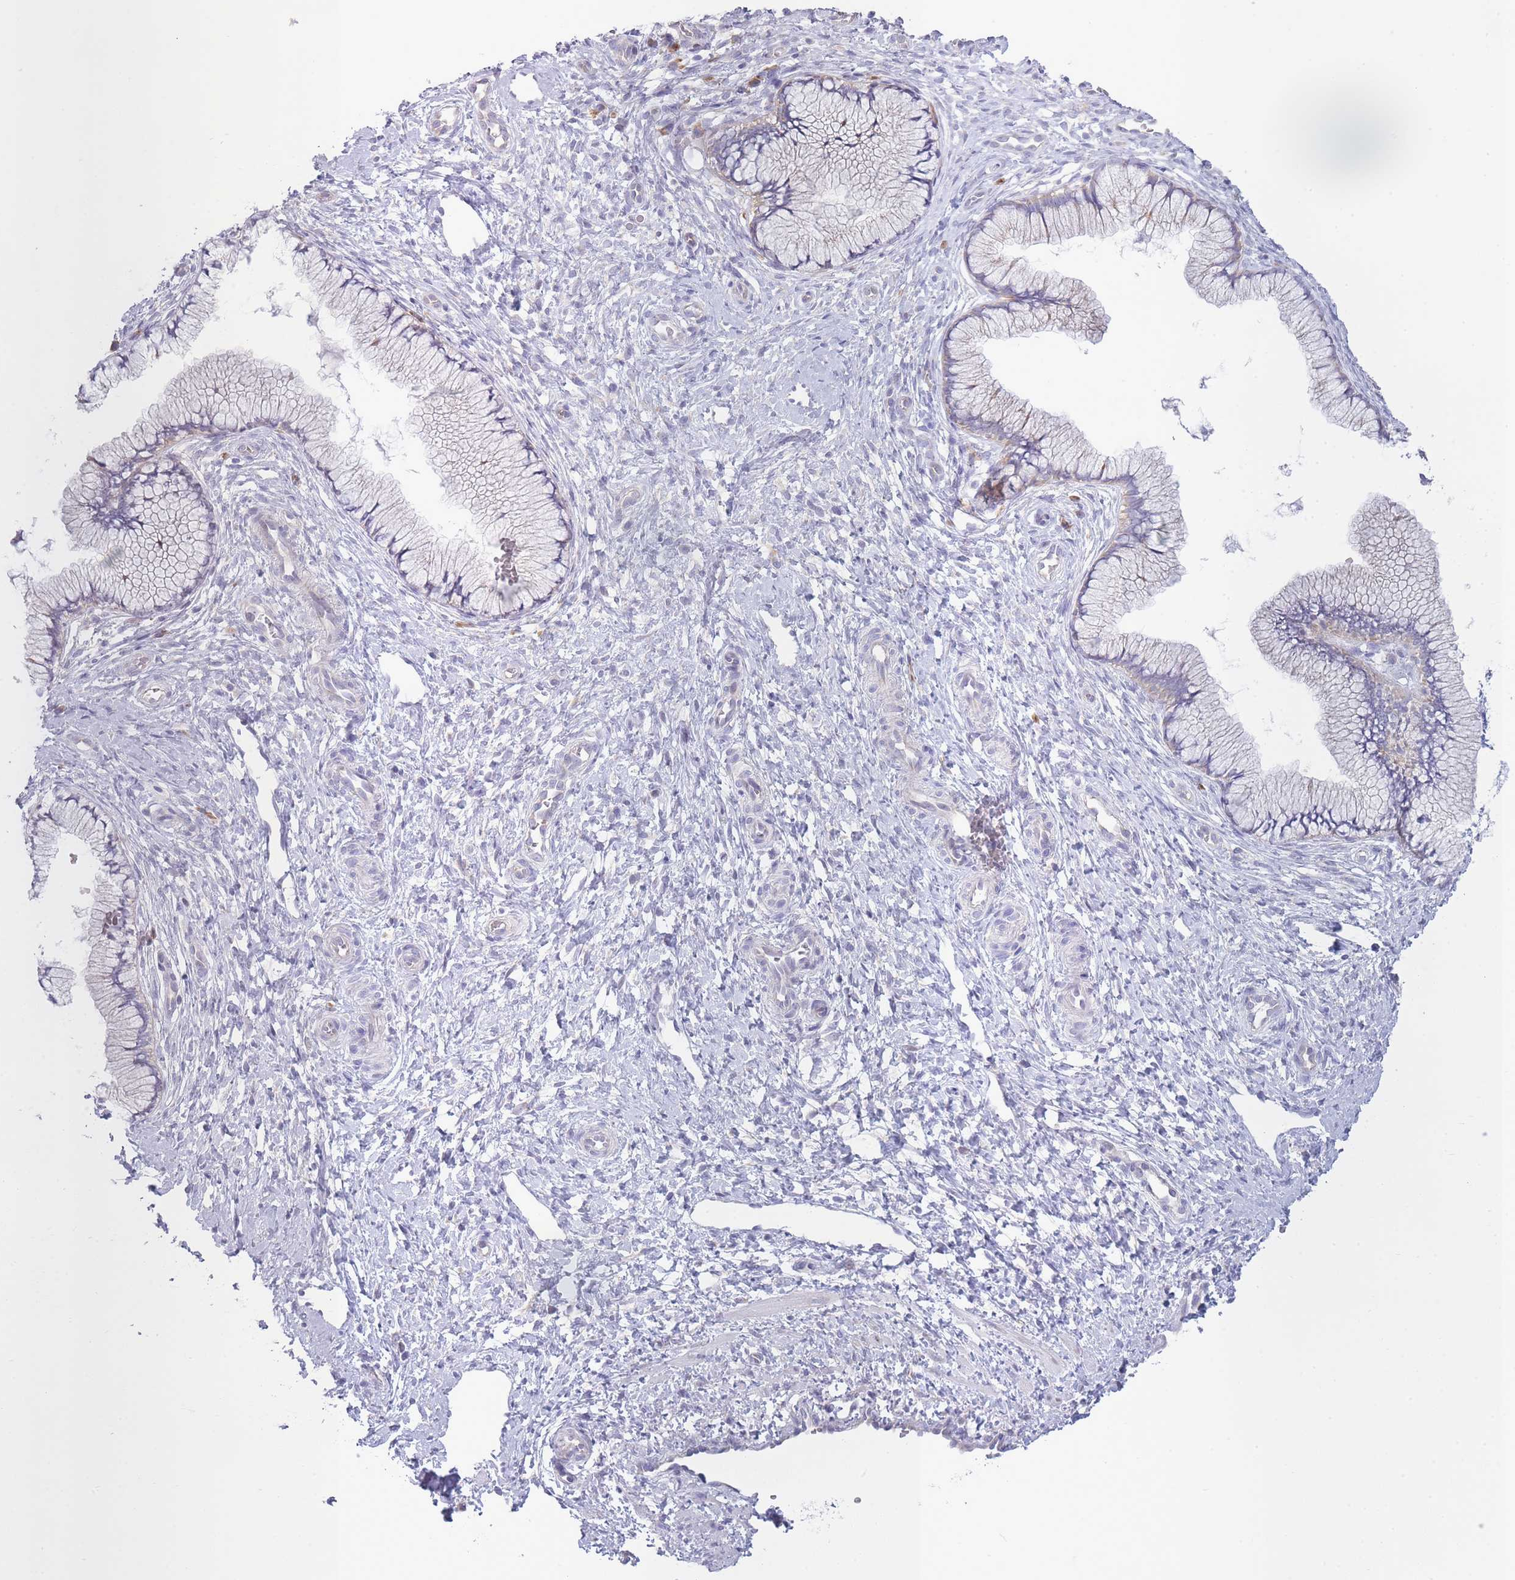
{"staining": {"intensity": "weak", "quantity": "25%-75%", "location": "cytoplasmic/membranous"}, "tissue": "cervix", "cell_type": "Glandular cells", "image_type": "normal", "snomed": [{"axis": "morphology", "description": "Normal tissue, NOS"}, {"axis": "topography", "description": "Cervix"}], "caption": "Cervix stained with a protein marker shows weak staining in glandular cells.", "gene": "OR5L1", "patient": {"sex": "female", "age": 36}}